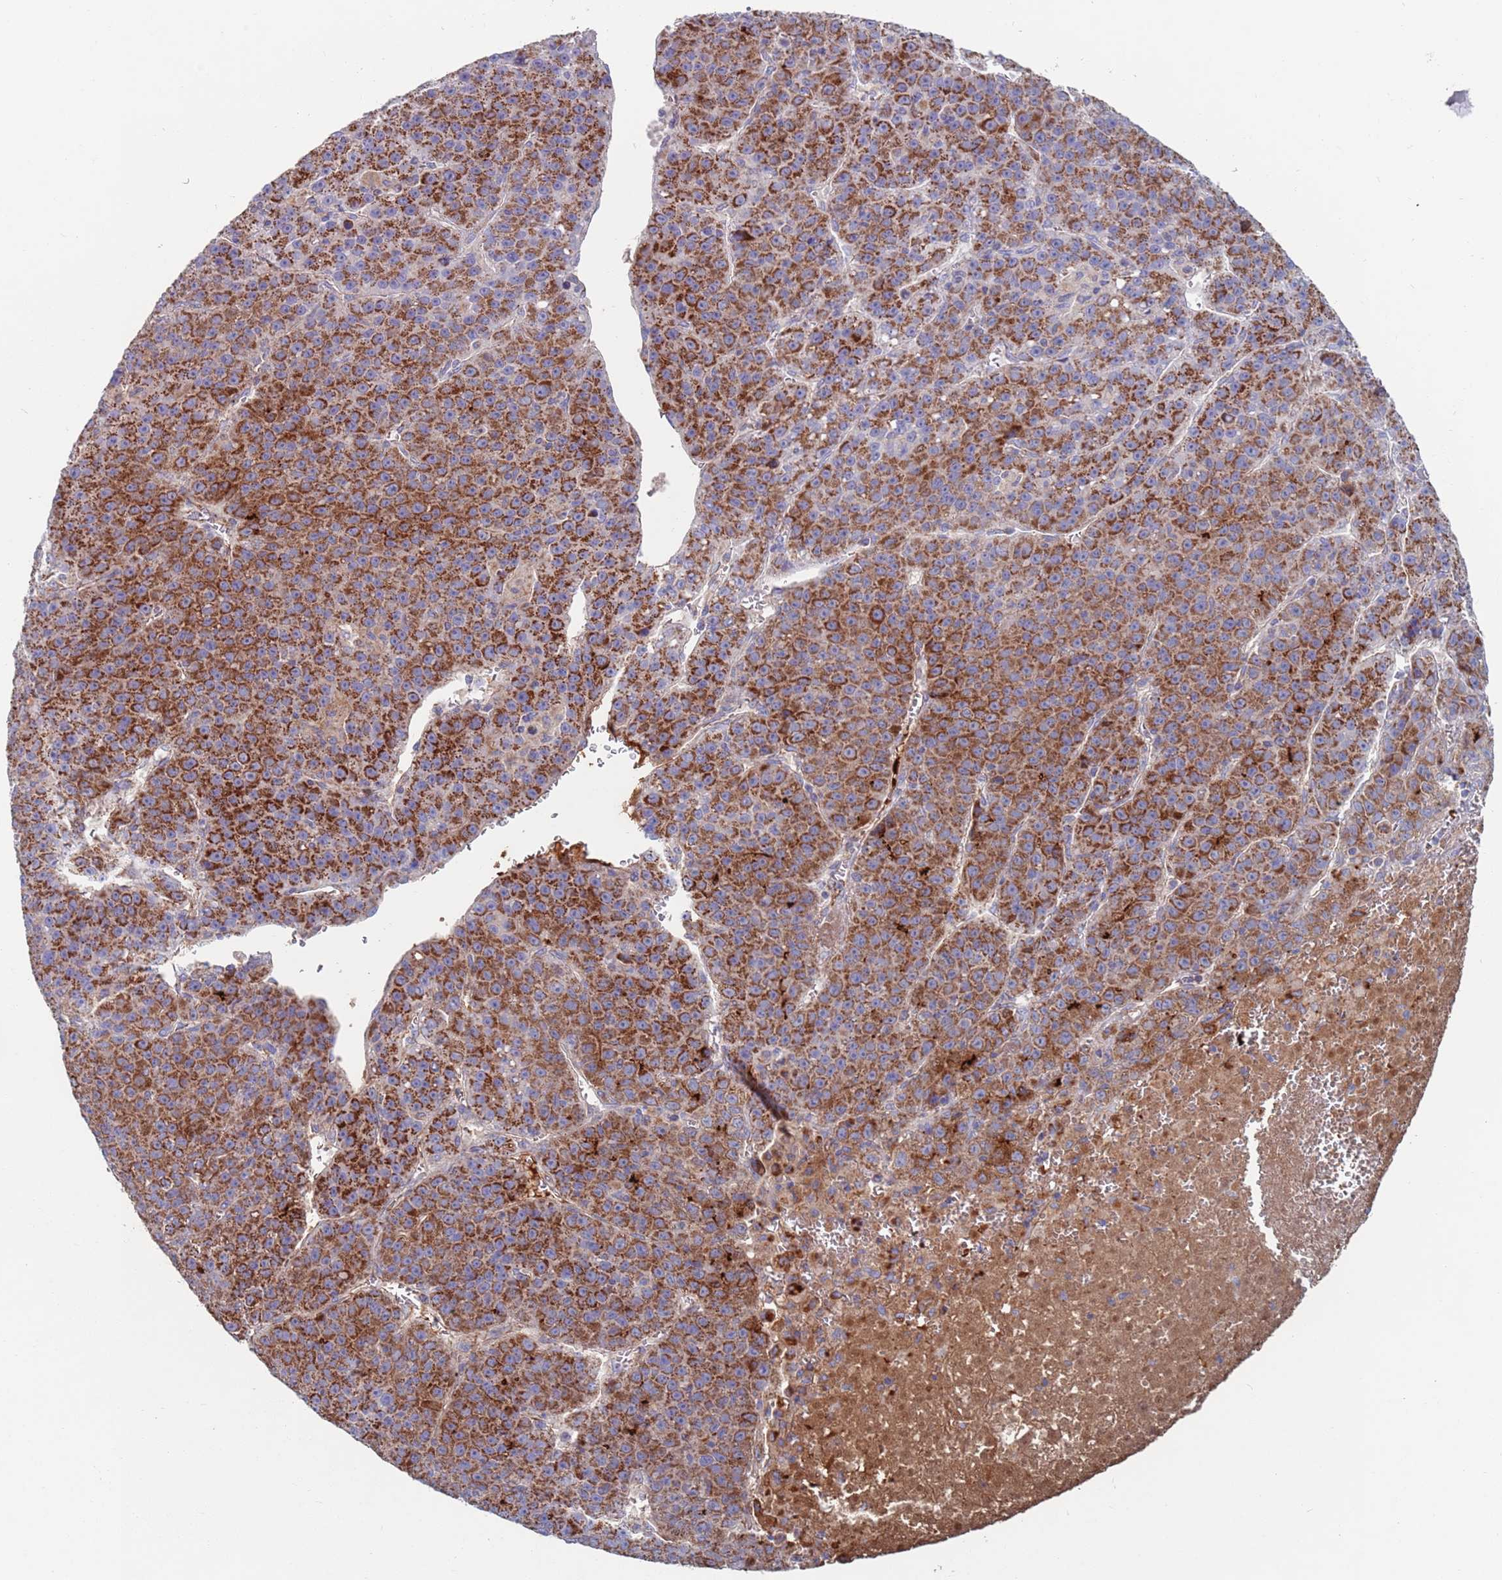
{"staining": {"intensity": "strong", "quantity": ">75%", "location": "cytoplasmic/membranous"}, "tissue": "liver cancer", "cell_type": "Tumor cells", "image_type": "cancer", "snomed": [{"axis": "morphology", "description": "Carcinoma, Hepatocellular, NOS"}, {"axis": "topography", "description": "Liver"}], "caption": "Protein expression analysis of human hepatocellular carcinoma (liver) reveals strong cytoplasmic/membranous expression in about >75% of tumor cells. (DAB (3,3'-diaminobenzidine) = brown stain, brightfield microscopy at high magnification).", "gene": "MRPL22", "patient": {"sex": "female", "age": 53}}